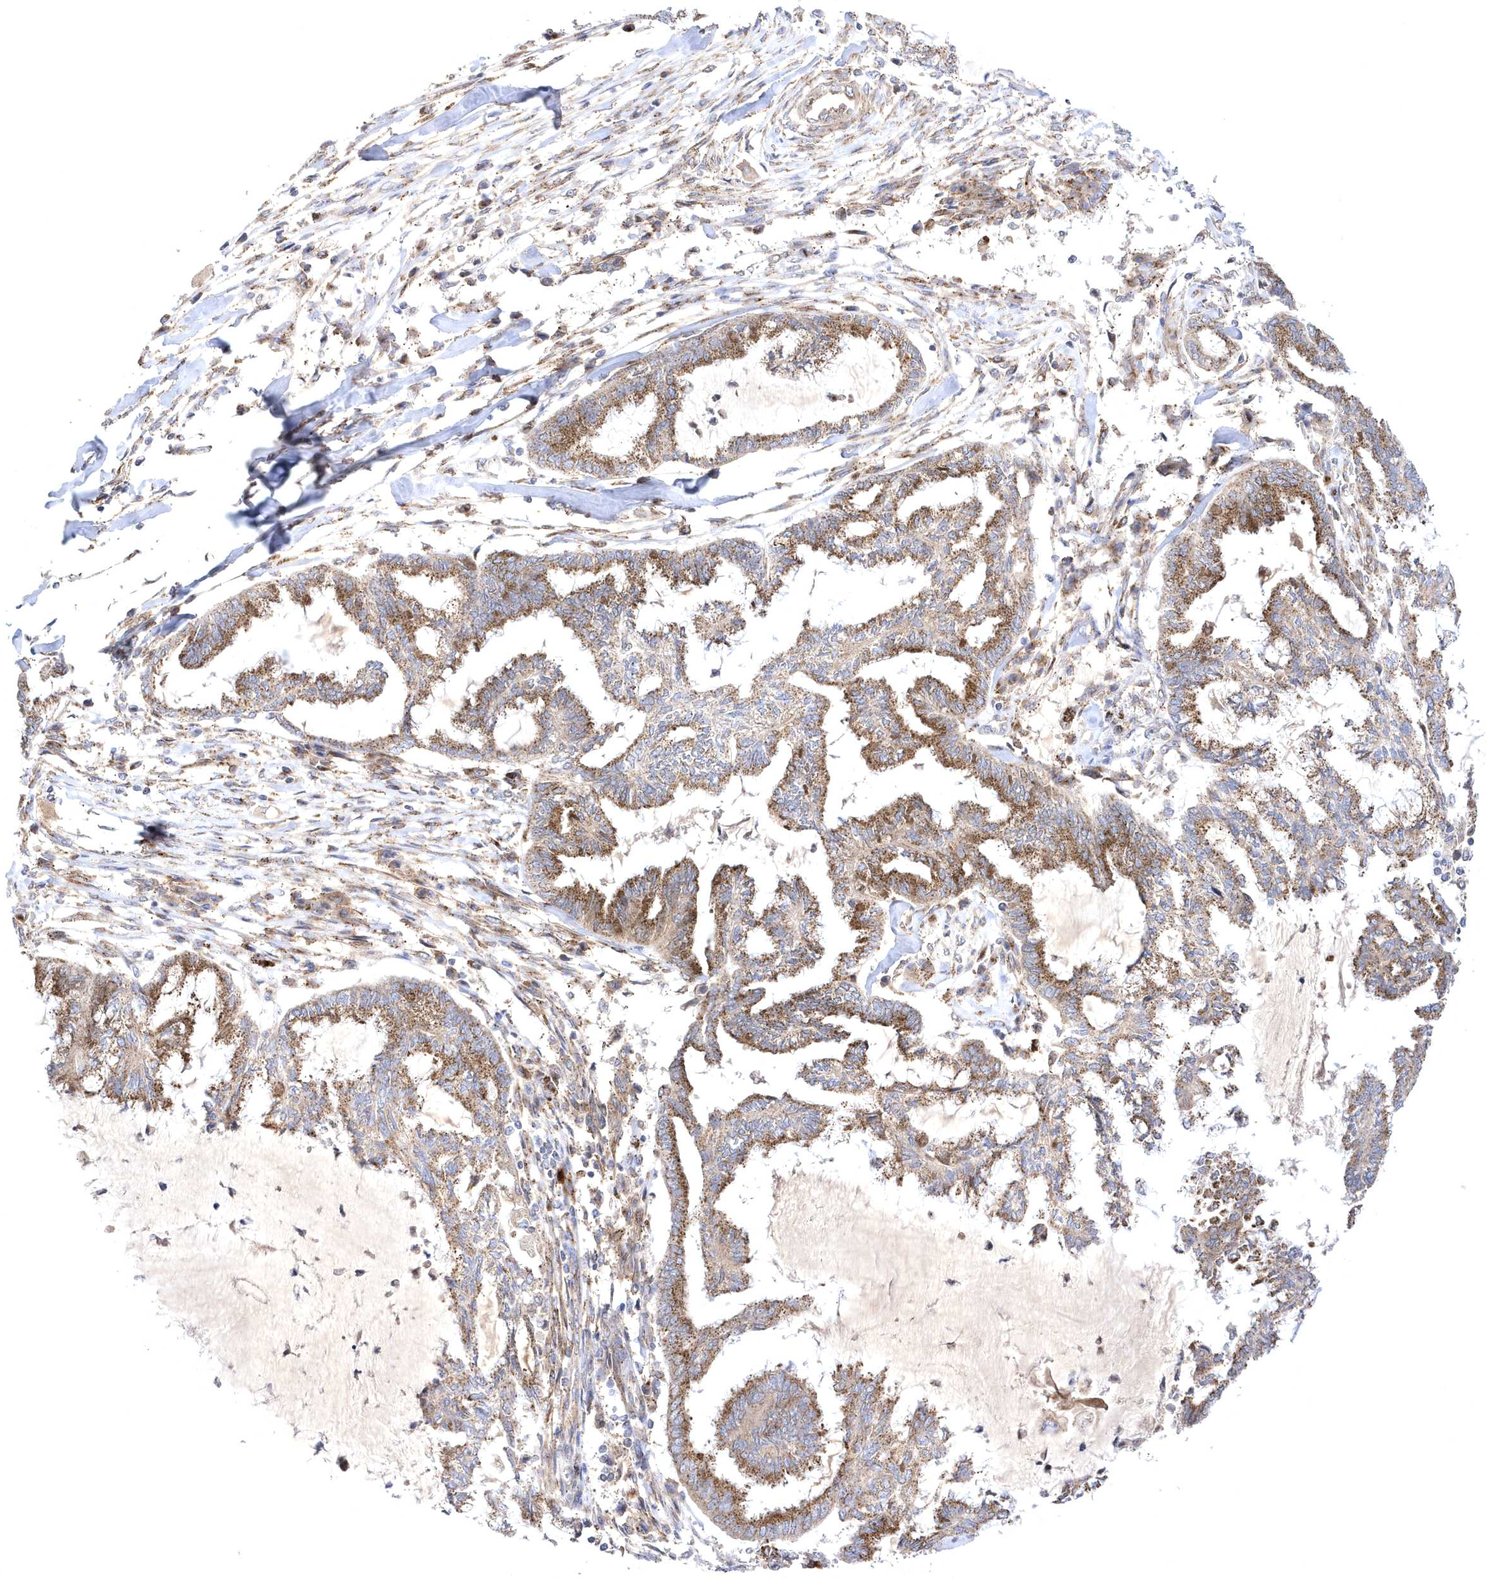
{"staining": {"intensity": "moderate", "quantity": ">75%", "location": "cytoplasmic/membranous"}, "tissue": "endometrial cancer", "cell_type": "Tumor cells", "image_type": "cancer", "snomed": [{"axis": "morphology", "description": "Adenocarcinoma, NOS"}, {"axis": "topography", "description": "Endometrium"}], "caption": "Immunohistochemical staining of human endometrial cancer demonstrates medium levels of moderate cytoplasmic/membranous protein expression in approximately >75% of tumor cells.", "gene": "COPB2", "patient": {"sex": "female", "age": 86}}